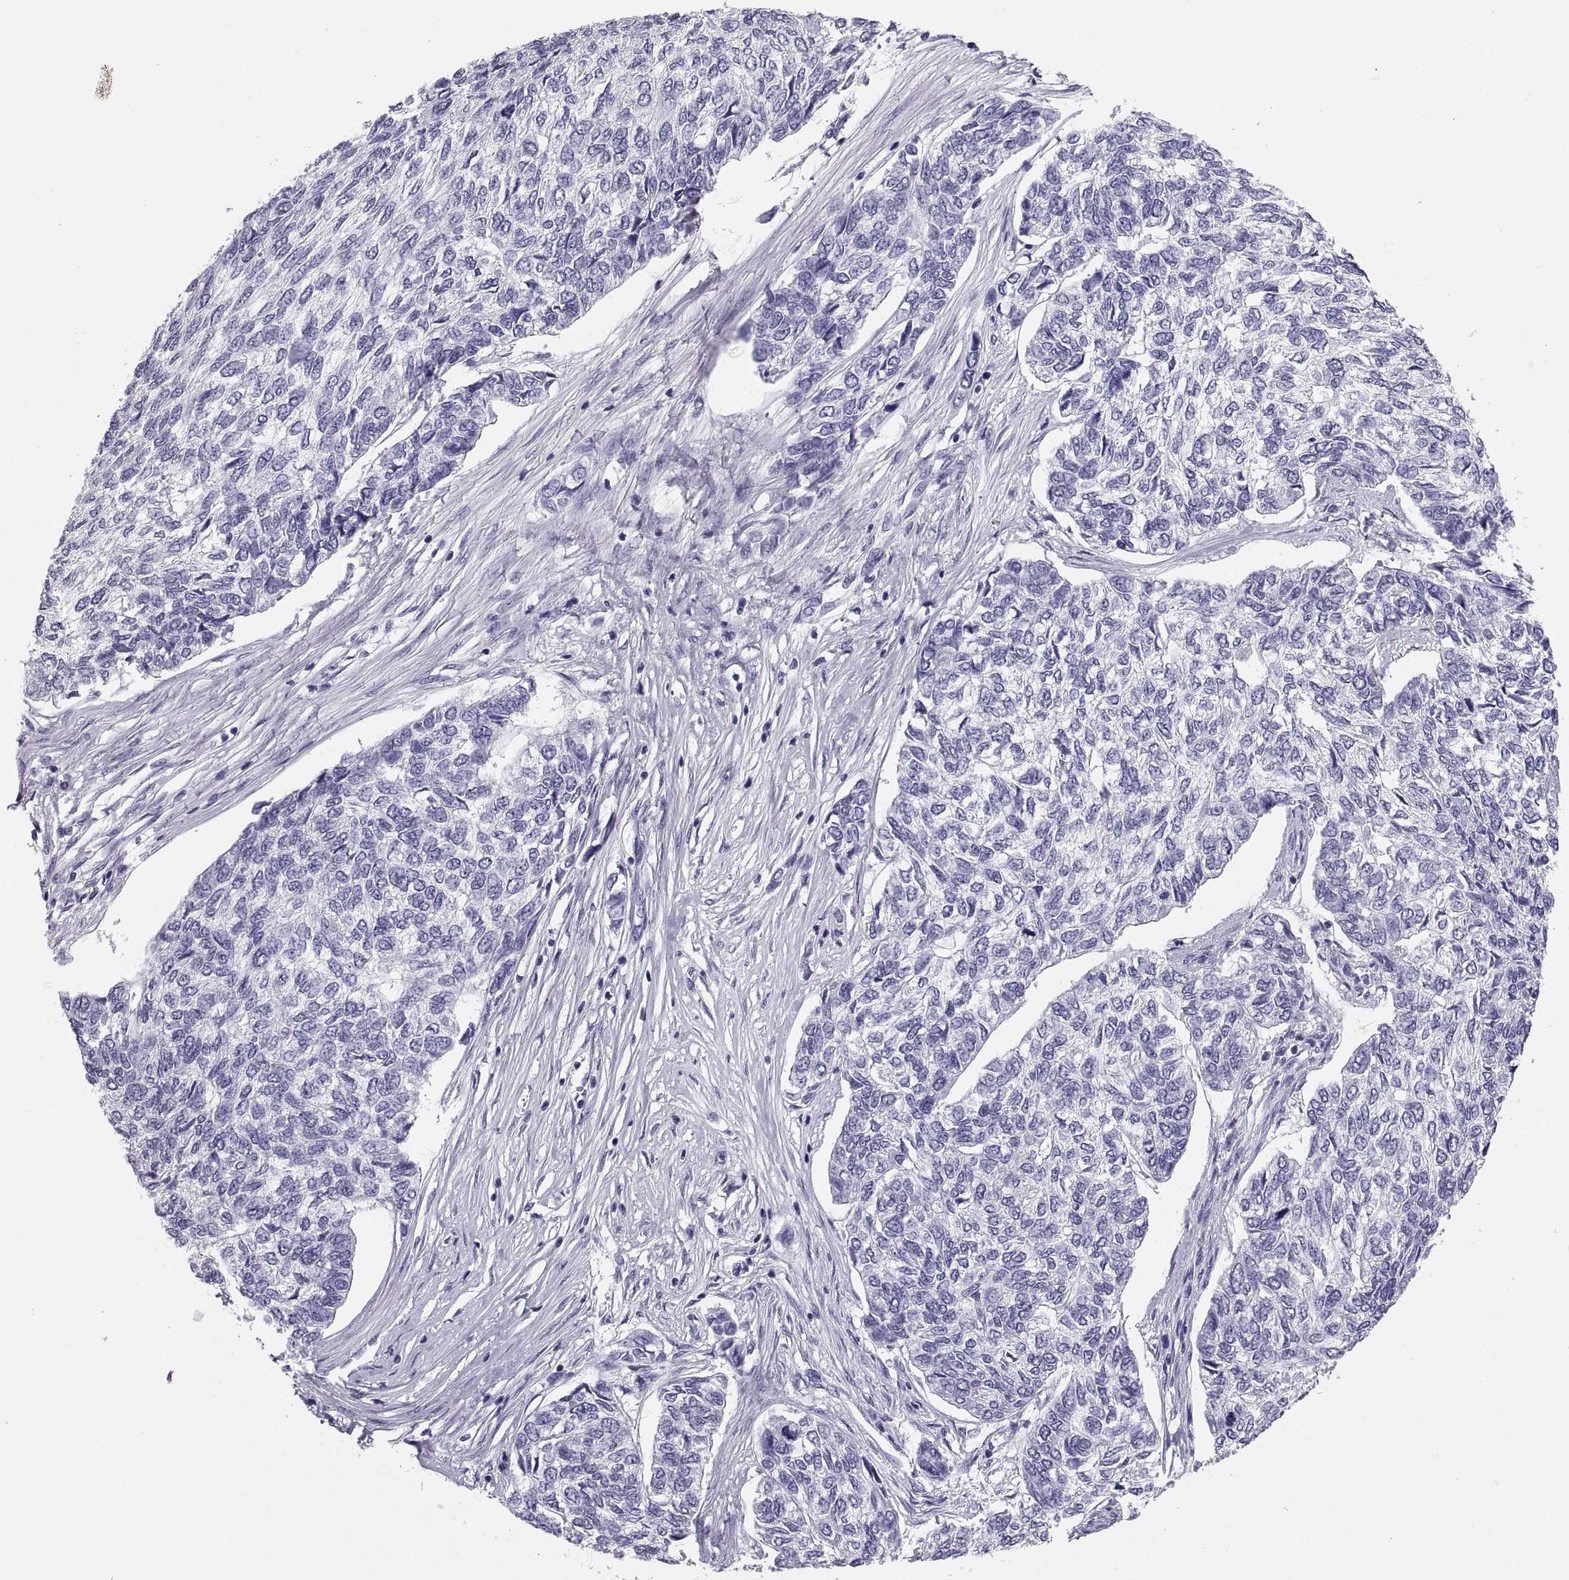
{"staining": {"intensity": "negative", "quantity": "none", "location": "none"}, "tissue": "skin cancer", "cell_type": "Tumor cells", "image_type": "cancer", "snomed": [{"axis": "morphology", "description": "Basal cell carcinoma"}, {"axis": "topography", "description": "Skin"}], "caption": "This is an immunohistochemistry photomicrograph of human skin cancer (basal cell carcinoma). There is no positivity in tumor cells.", "gene": "PAX2", "patient": {"sex": "female", "age": 65}}